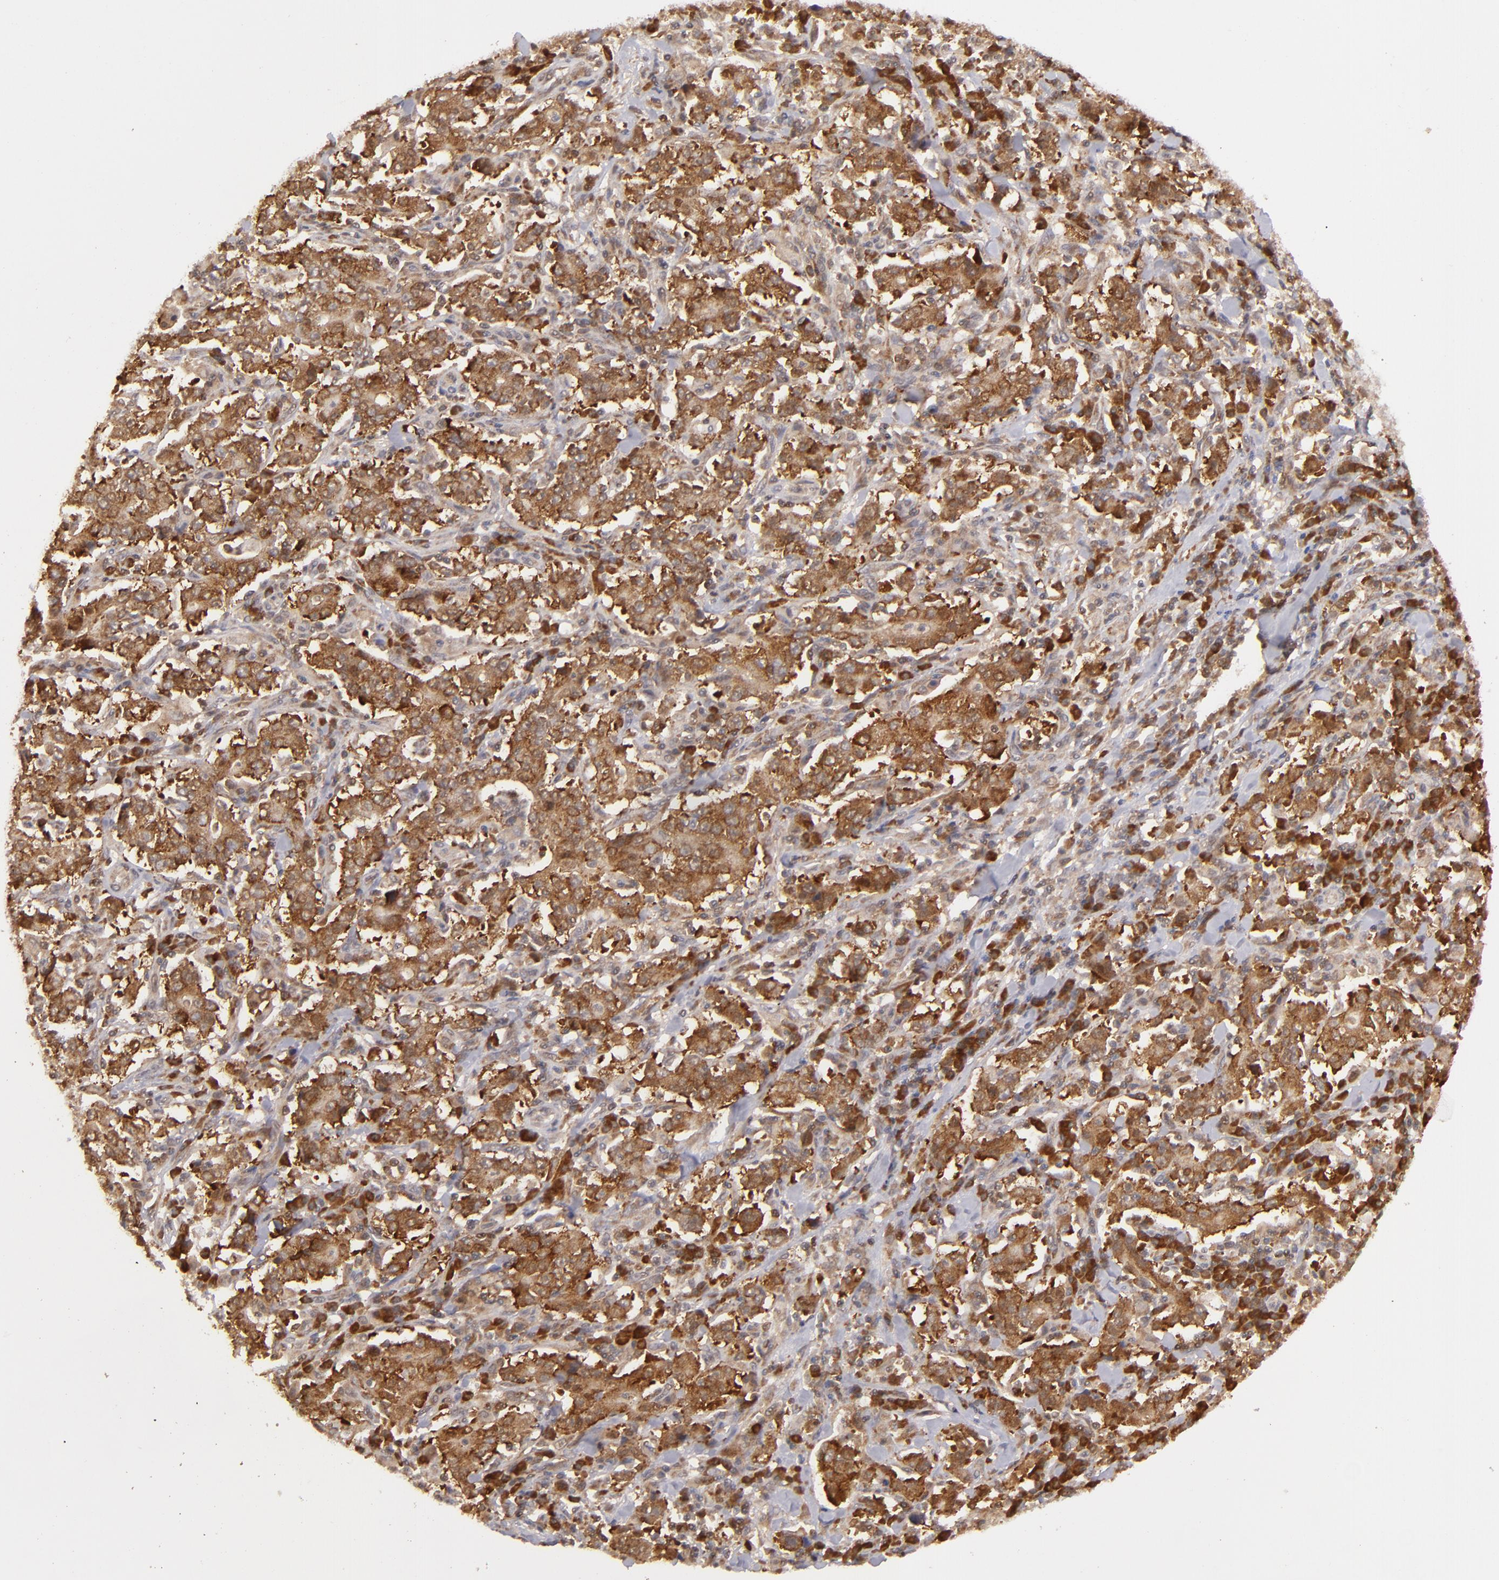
{"staining": {"intensity": "strong", "quantity": ">75%", "location": "cytoplasmic/membranous"}, "tissue": "stomach cancer", "cell_type": "Tumor cells", "image_type": "cancer", "snomed": [{"axis": "morphology", "description": "Normal tissue, NOS"}, {"axis": "morphology", "description": "Adenocarcinoma, NOS"}, {"axis": "topography", "description": "Stomach, upper"}, {"axis": "topography", "description": "Stomach"}], "caption": "High-magnification brightfield microscopy of stomach cancer (adenocarcinoma) stained with DAB (3,3'-diaminobenzidine) (brown) and counterstained with hematoxylin (blue). tumor cells exhibit strong cytoplasmic/membranous positivity is appreciated in about>75% of cells.", "gene": "MAPK3", "patient": {"sex": "male", "age": 59}}